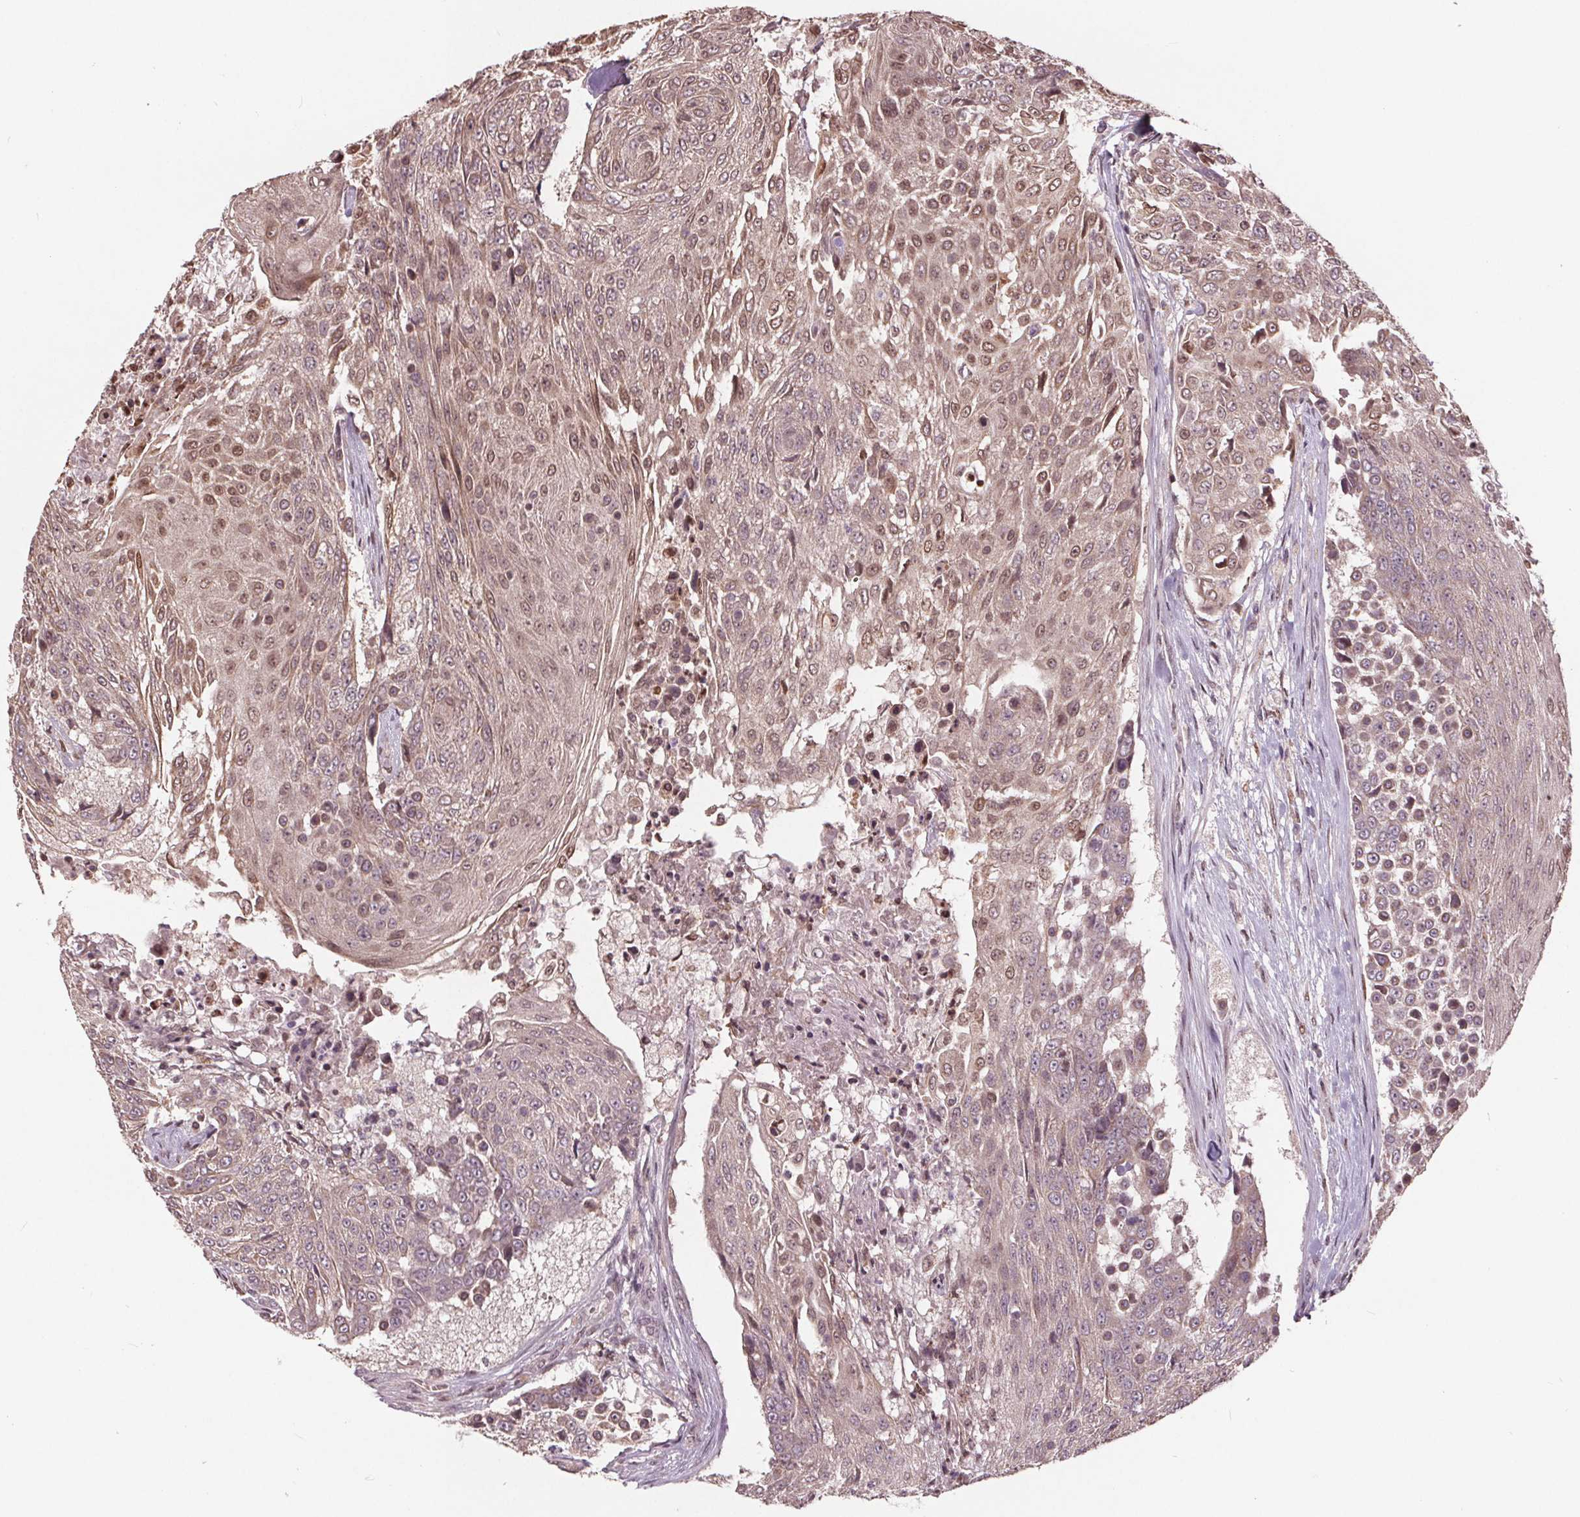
{"staining": {"intensity": "moderate", "quantity": ">75%", "location": "nuclear"}, "tissue": "urothelial cancer", "cell_type": "Tumor cells", "image_type": "cancer", "snomed": [{"axis": "morphology", "description": "Urothelial carcinoma, High grade"}, {"axis": "topography", "description": "Urinary bladder"}], "caption": "Immunohistochemistry (IHC) micrograph of neoplastic tissue: urothelial cancer stained using IHC displays medium levels of moderate protein expression localized specifically in the nuclear of tumor cells, appearing as a nuclear brown color.", "gene": "HIF1AN", "patient": {"sex": "female", "age": 63}}